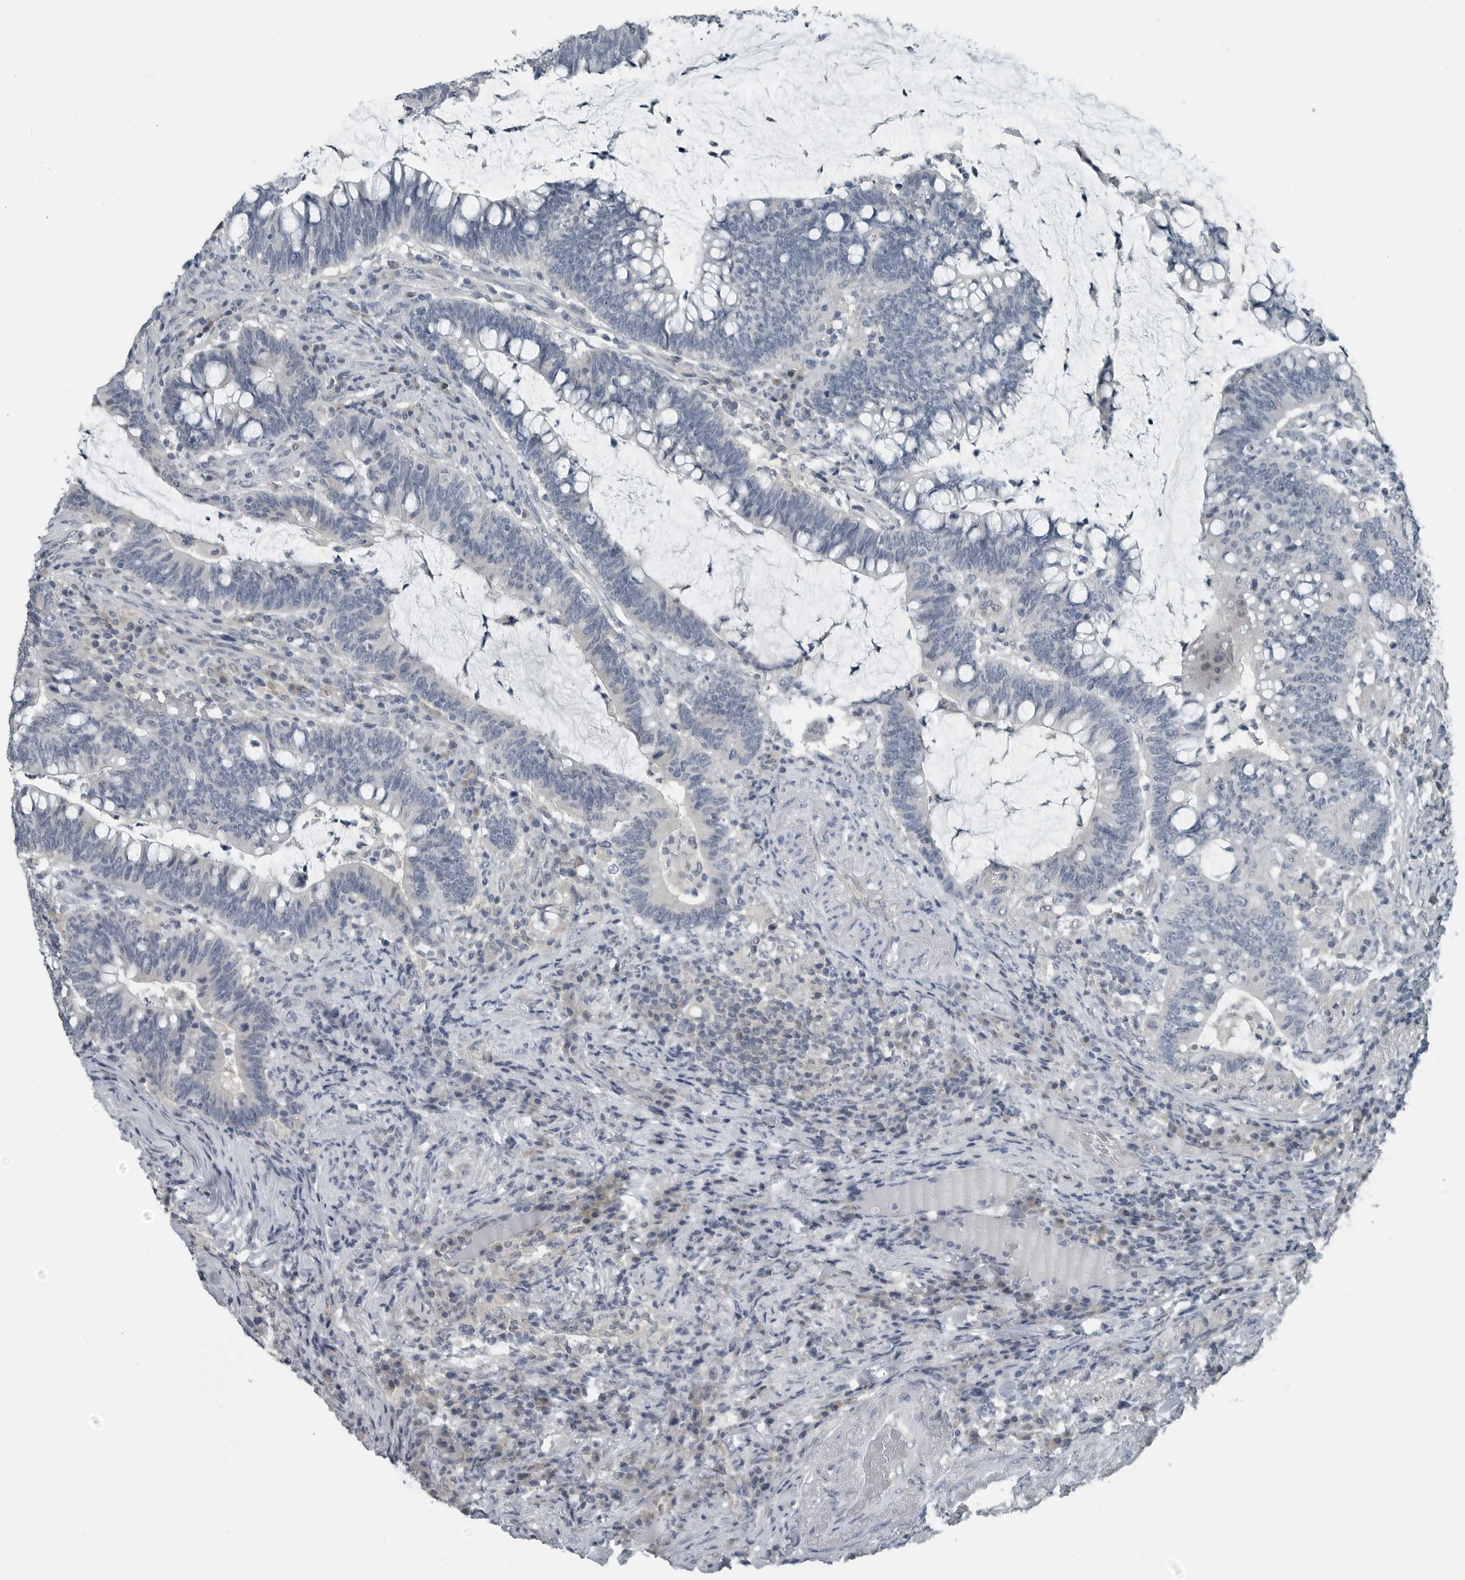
{"staining": {"intensity": "negative", "quantity": "none", "location": "none"}, "tissue": "colorectal cancer", "cell_type": "Tumor cells", "image_type": "cancer", "snomed": [{"axis": "morphology", "description": "Adenocarcinoma, NOS"}, {"axis": "topography", "description": "Colon"}], "caption": "Immunohistochemistry histopathology image of neoplastic tissue: human colorectal cancer (adenocarcinoma) stained with DAB displays no significant protein positivity in tumor cells.", "gene": "KYAT1", "patient": {"sex": "female", "age": 66}}